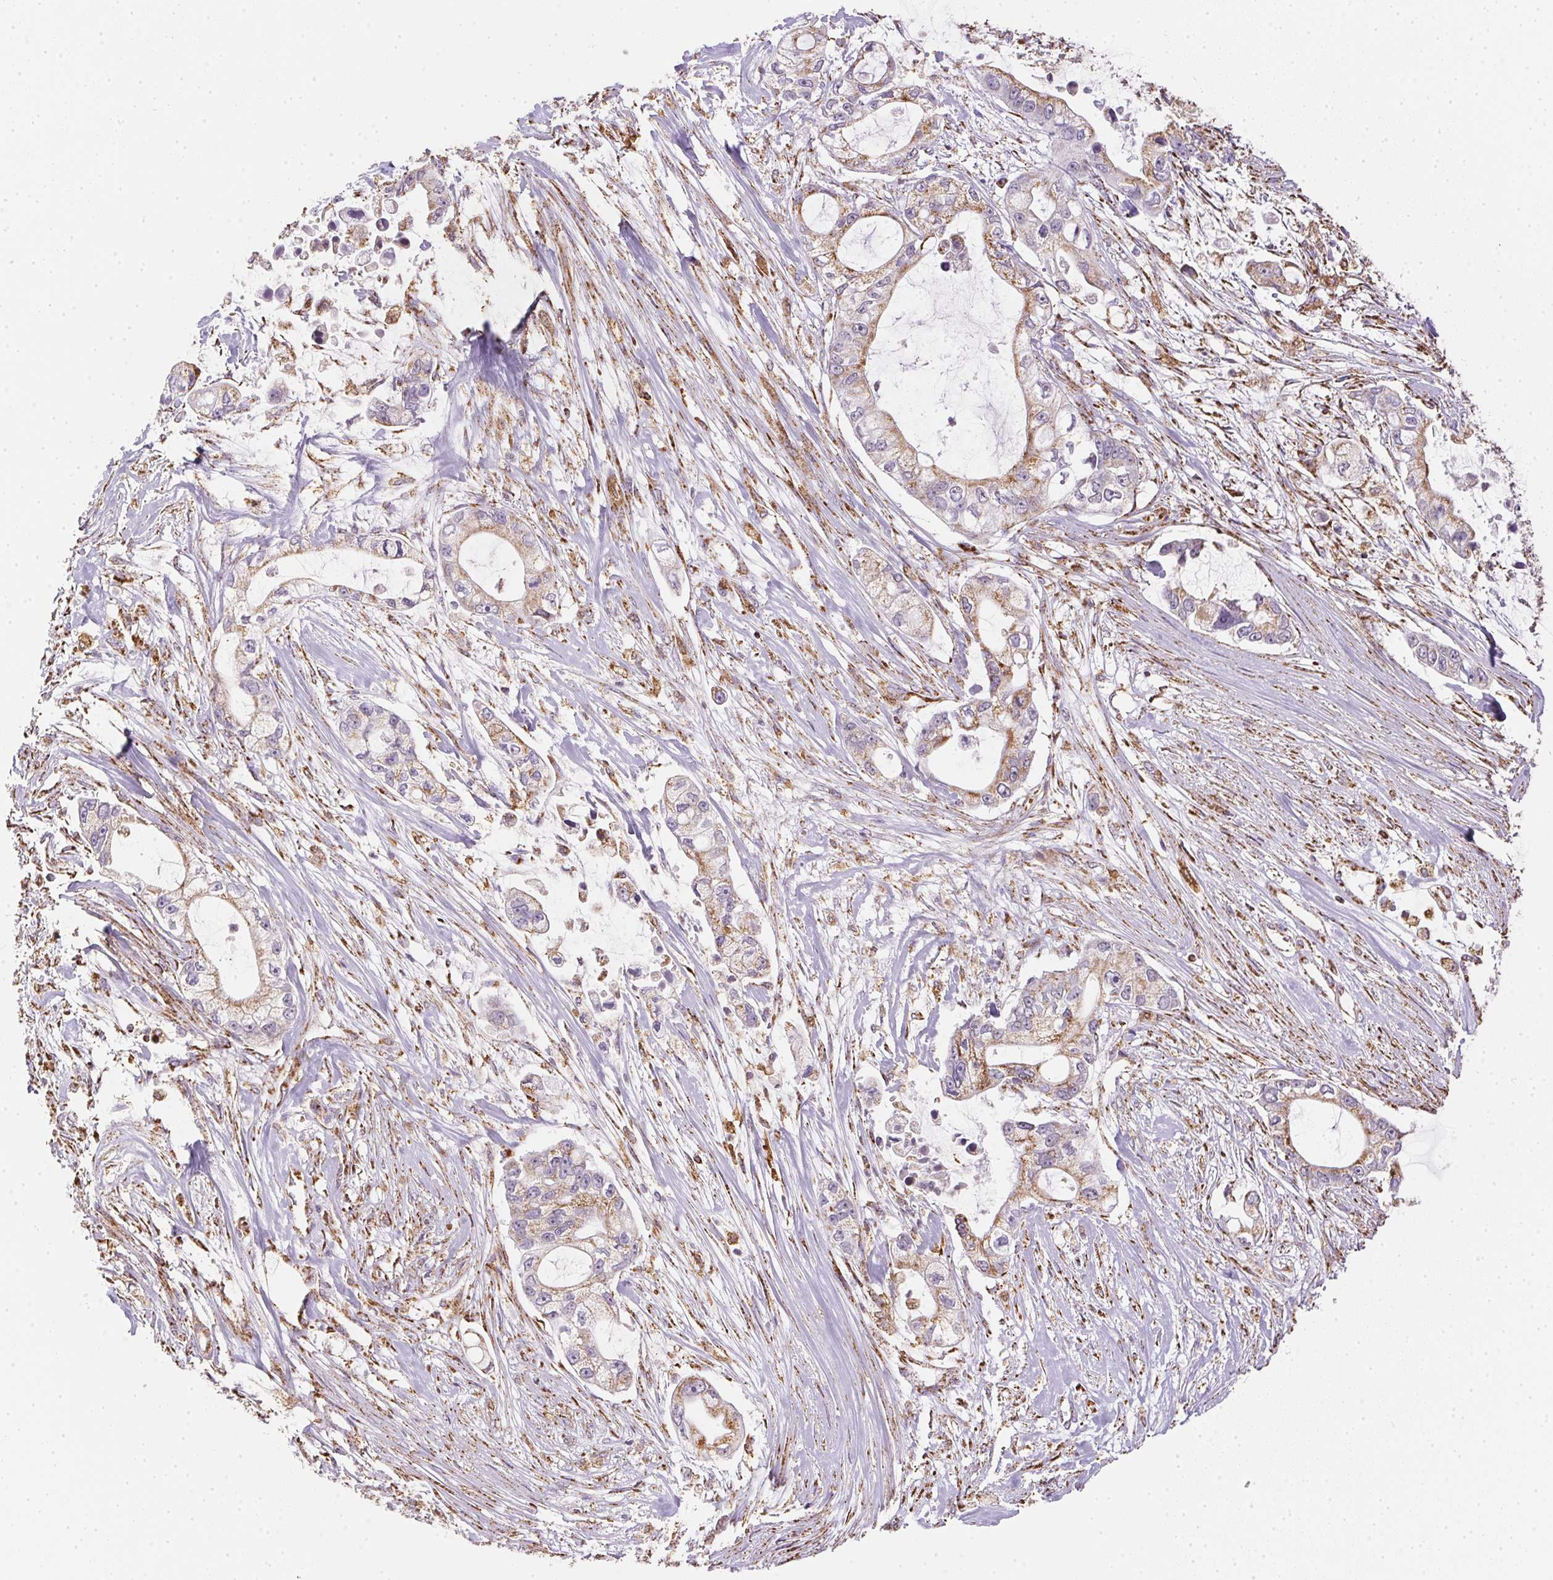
{"staining": {"intensity": "moderate", "quantity": ">75%", "location": "cytoplasmic/membranous"}, "tissue": "pancreatic cancer", "cell_type": "Tumor cells", "image_type": "cancer", "snomed": [{"axis": "morphology", "description": "Adenocarcinoma, NOS"}, {"axis": "topography", "description": "Pancreas"}], "caption": "About >75% of tumor cells in pancreatic adenocarcinoma reveal moderate cytoplasmic/membranous protein expression as visualized by brown immunohistochemical staining.", "gene": "MAPK11", "patient": {"sex": "female", "age": 69}}